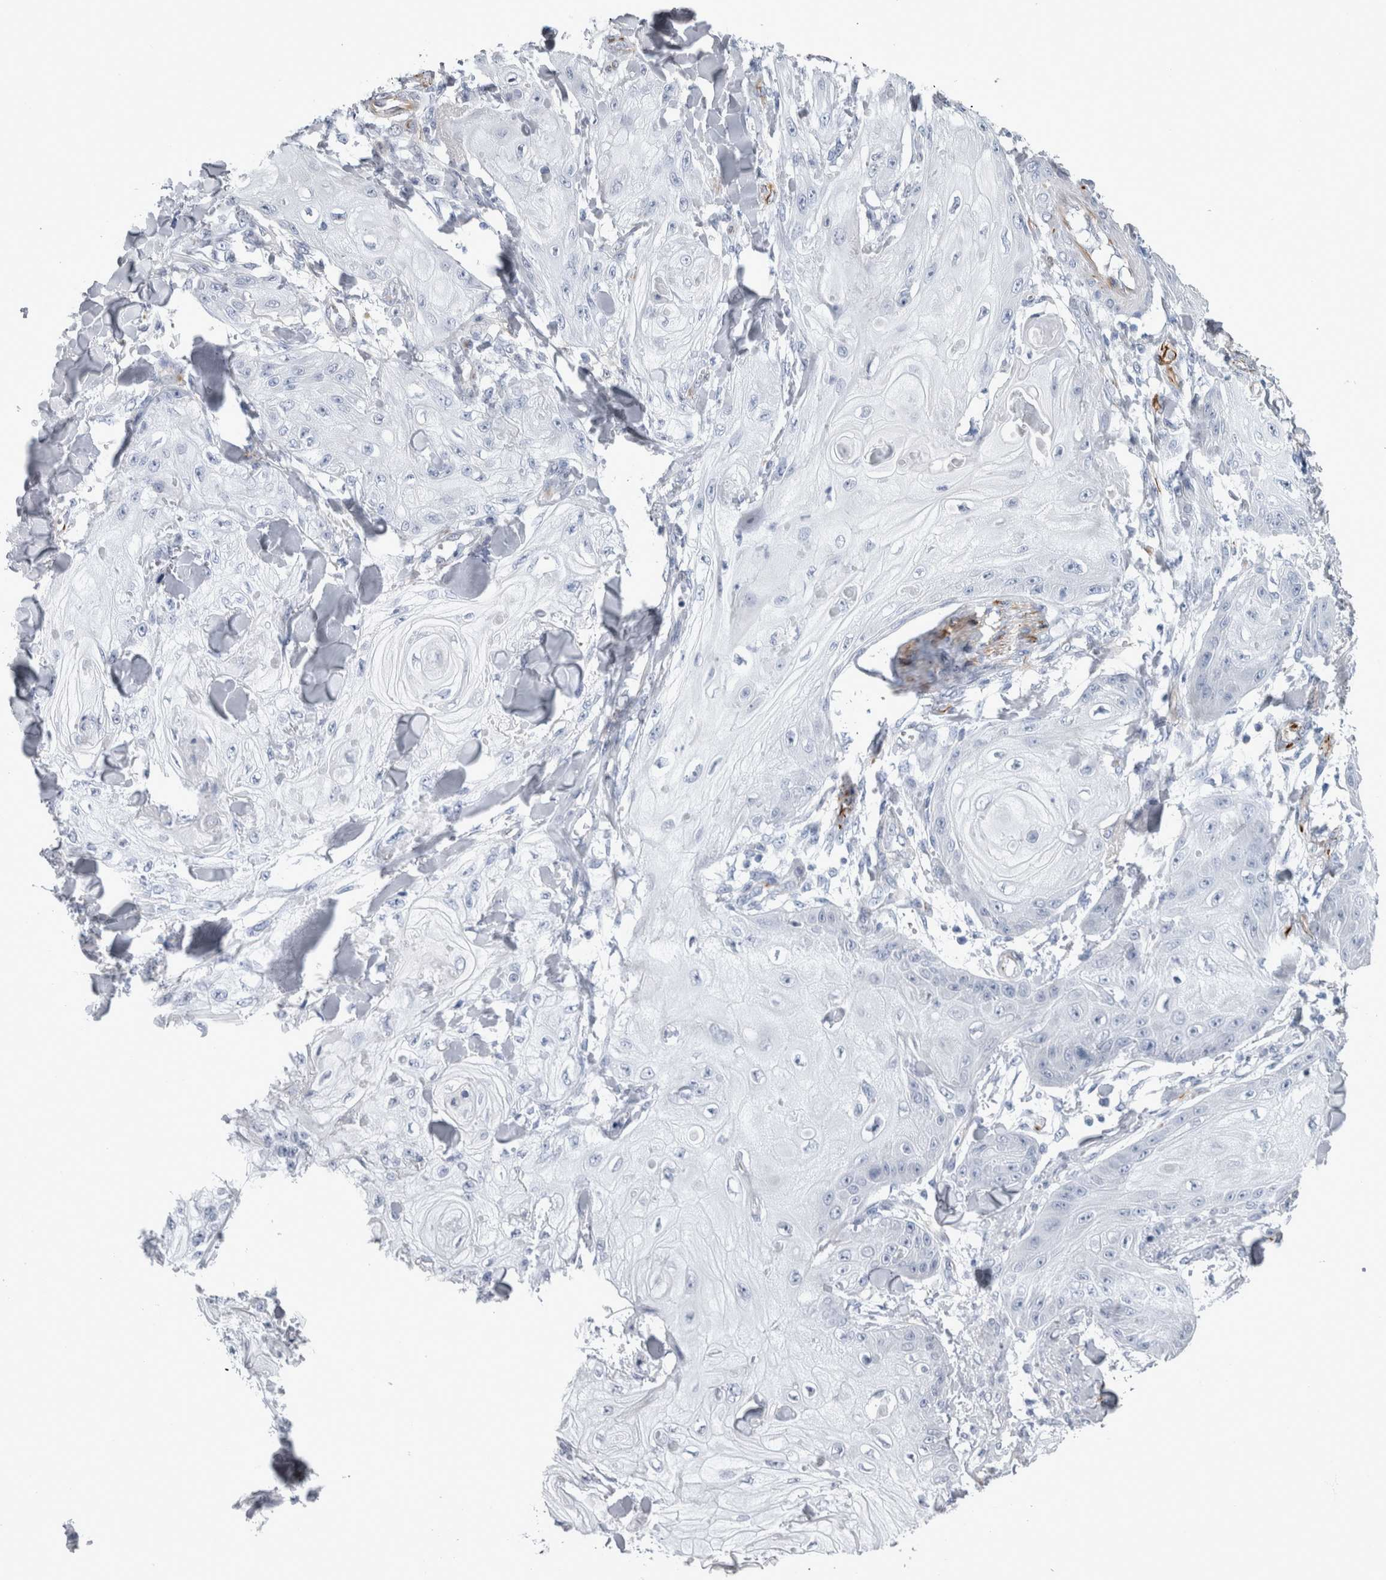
{"staining": {"intensity": "negative", "quantity": "none", "location": "none"}, "tissue": "skin cancer", "cell_type": "Tumor cells", "image_type": "cancer", "snomed": [{"axis": "morphology", "description": "Squamous cell carcinoma, NOS"}, {"axis": "topography", "description": "Skin"}], "caption": "IHC histopathology image of neoplastic tissue: human skin cancer stained with DAB reveals no significant protein positivity in tumor cells.", "gene": "VWDE", "patient": {"sex": "male", "age": 74}}